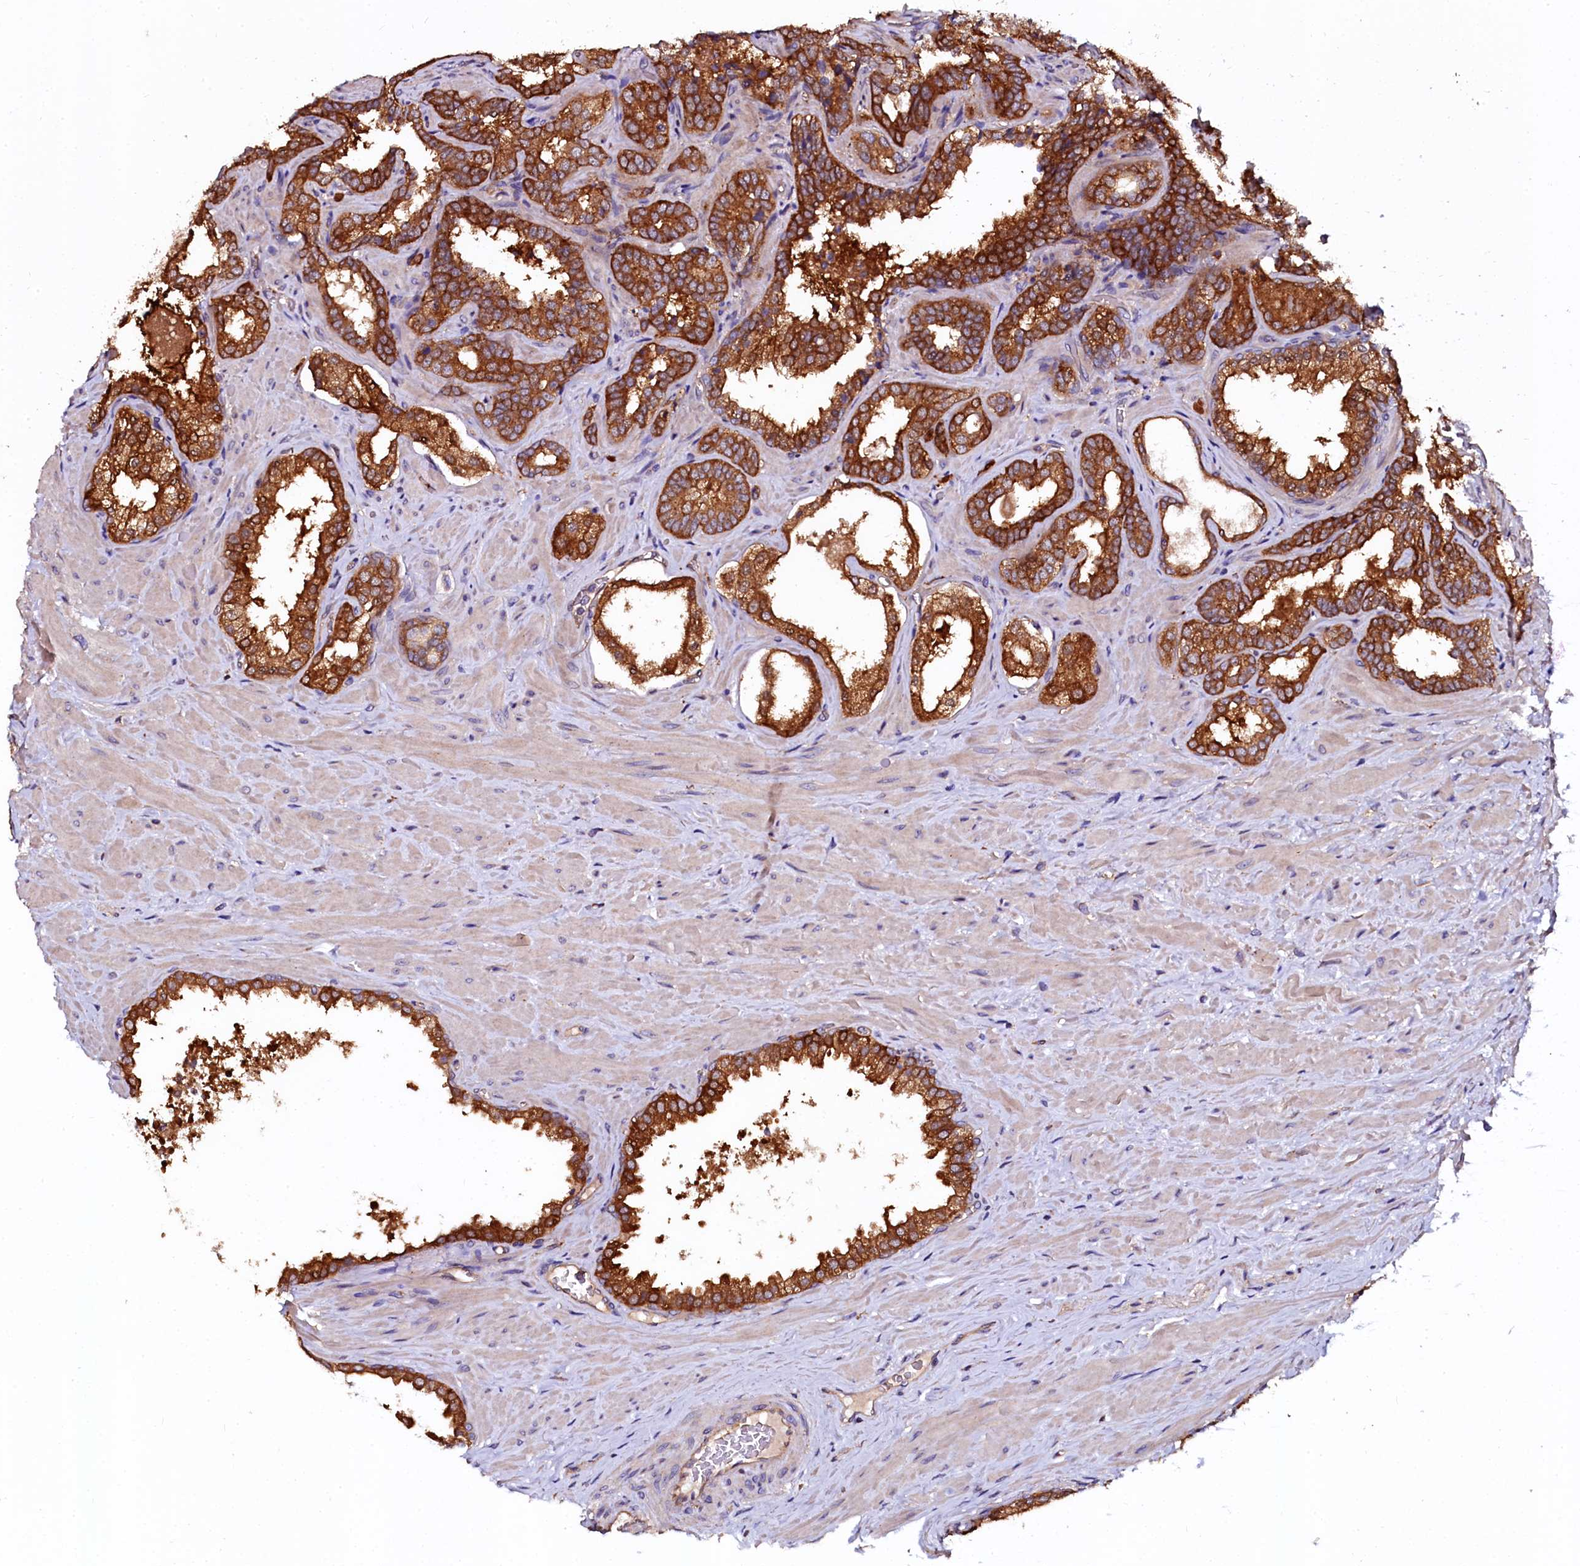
{"staining": {"intensity": "strong", "quantity": ">75%", "location": "cytoplasmic/membranous"}, "tissue": "prostate cancer", "cell_type": "Tumor cells", "image_type": "cancer", "snomed": [{"axis": "morphology", "description": "Adenocarcinoma, High grade"}, {"axis": "topography", "description": "Prostate"}], "caption": "The image demonstrates a brown stain indicating the presence of a protein in the cytoplasmic/membranous of tumor cells in prostate cancer. (DAB IHC, brown staining for protein, blue staining for nuclei).", "gene": "APPL2", "patient": {"sex": "male", "age": 64}}